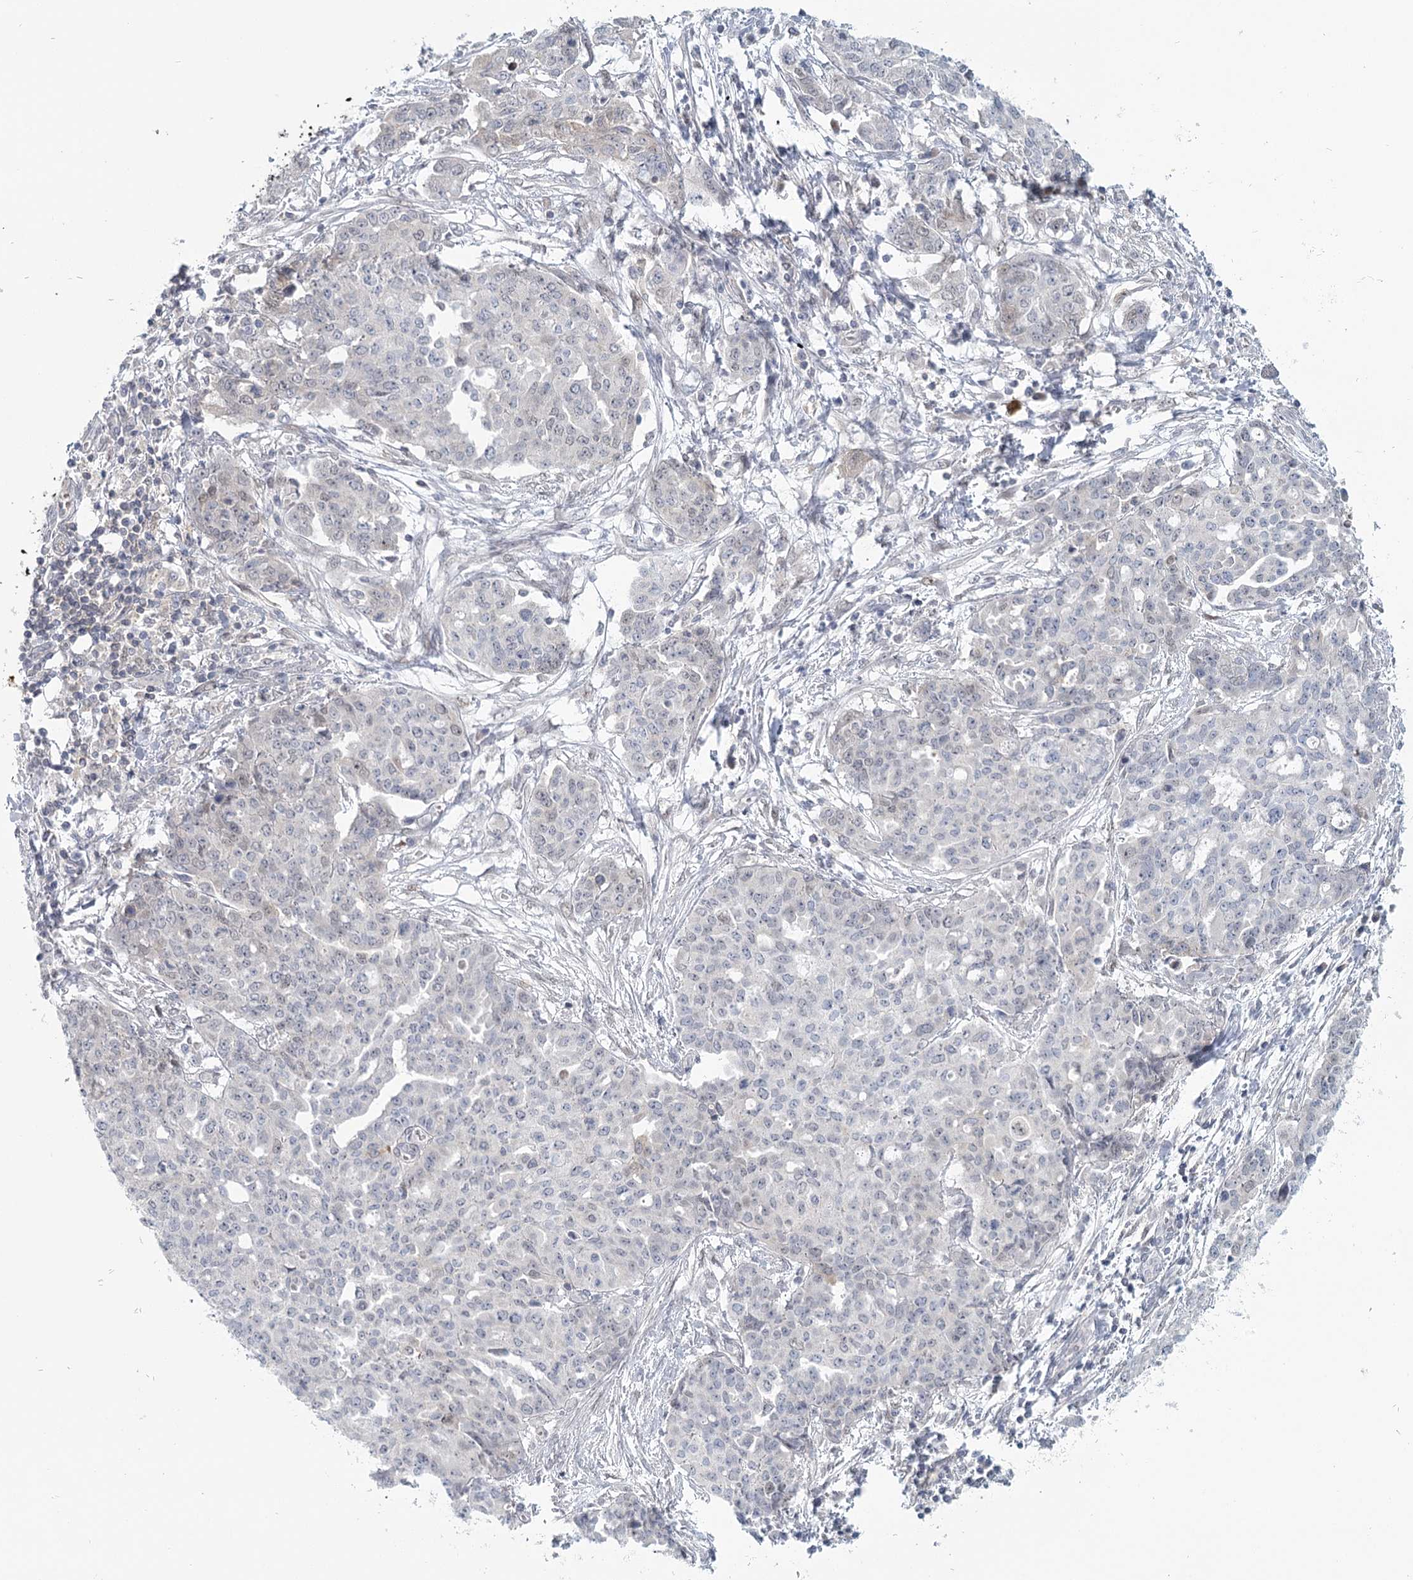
{"staining": {"intensity": "negative", "quantity": "none", "location": "none"}, "tissue": "ovarian cancer", "cell_type": "Tumor cells", "image_type": "cancer", "snomed": [{"axis": "morphology", "description": "Cystadenocarcinoma, serous, NOS"}, {"axis": "topography", "description": "Soft tissue"}, {"axis": "topography", "description": "Ovary"}], "caption": "Human ovarian cancer stained for a protein using immunohistochemistry exhibits no expression in tumor cells.", "gene": "USP11", "patient": {"sex": "female", "age": 57}}